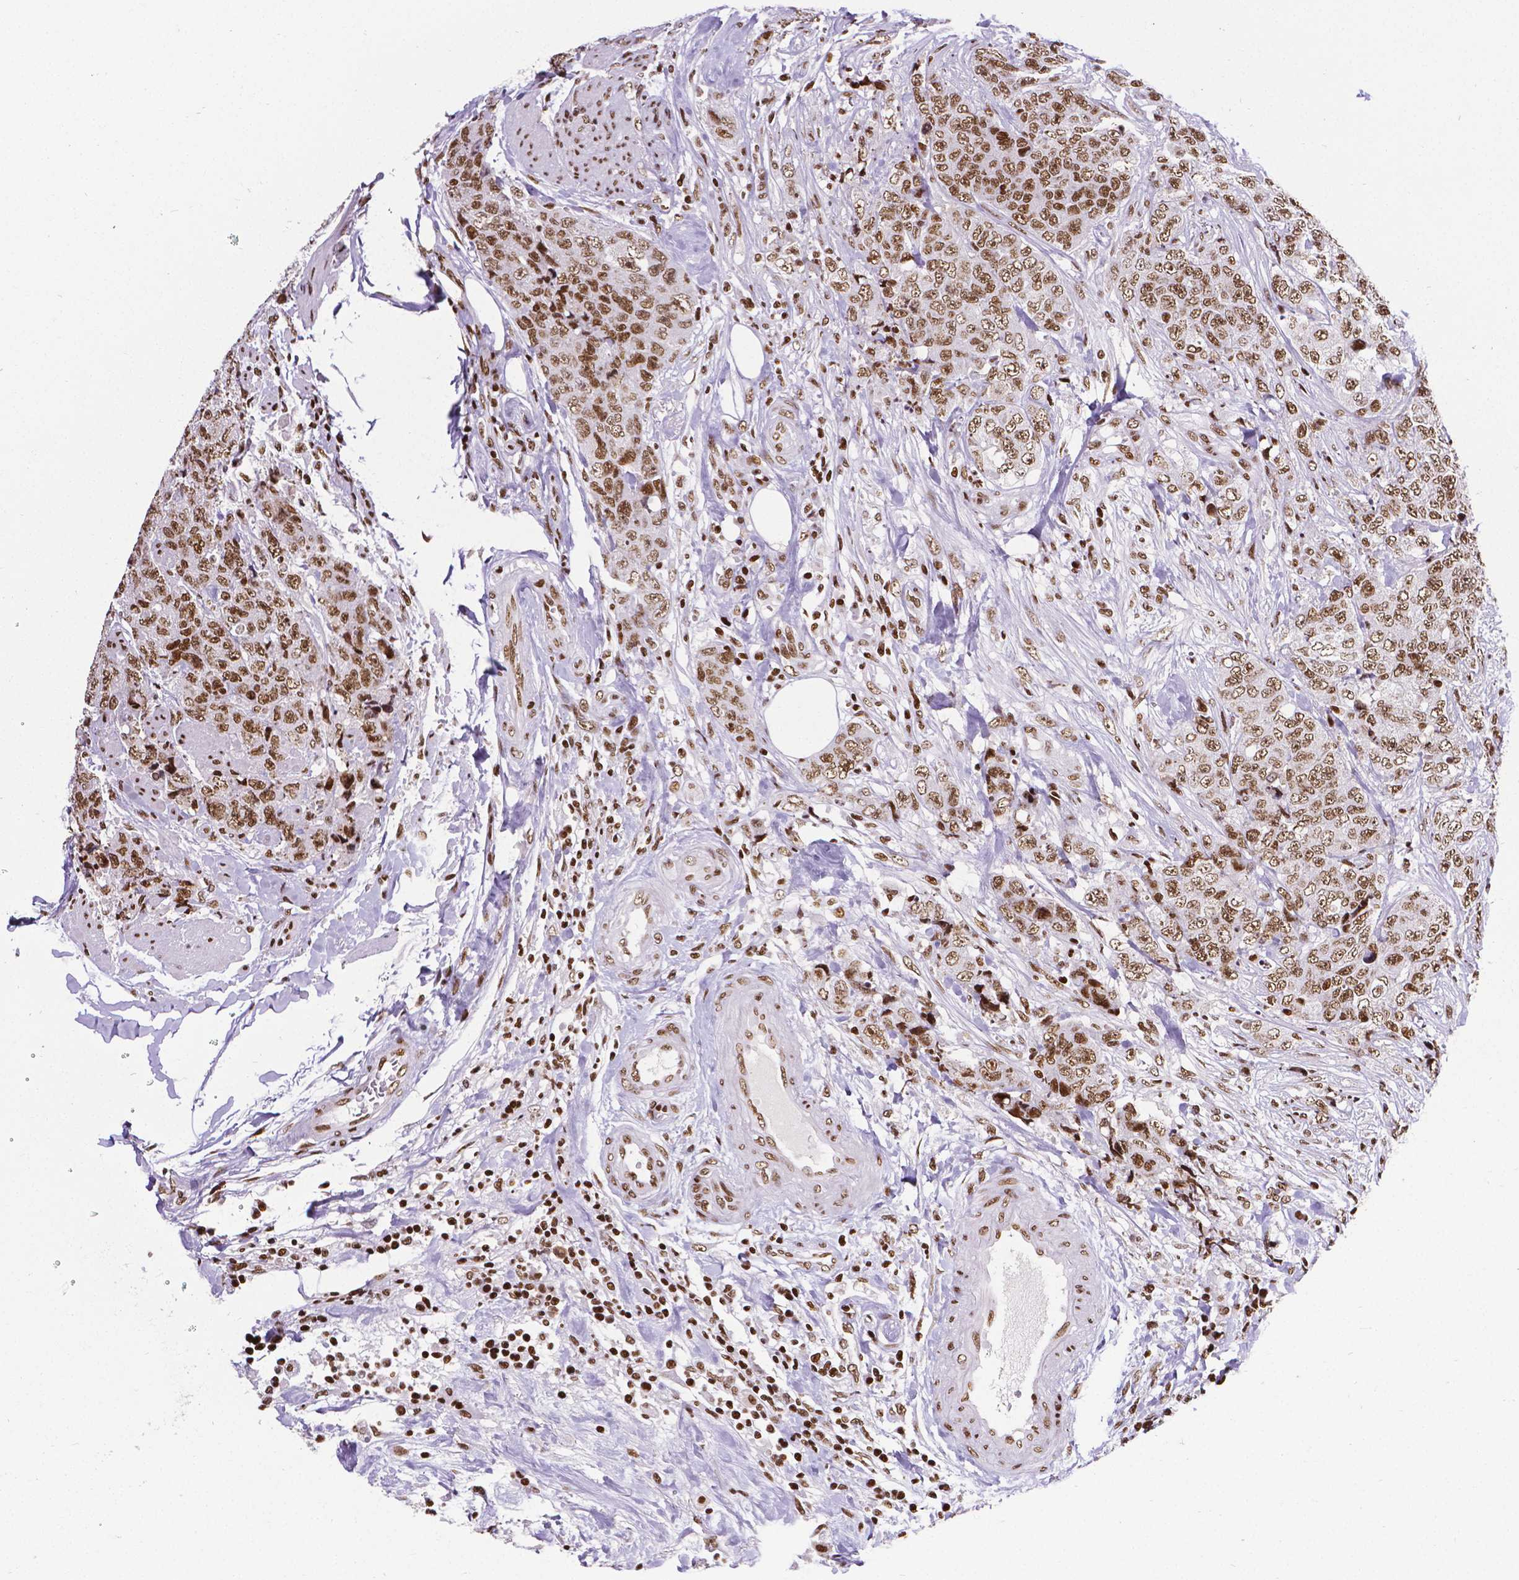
{"staining": {"intensity": "moderate", "quantity": ">75%", "location": "nuclear"}, "tissue": "urothelial cancer", "cell_type": "Tumor cells", "image_type": "cancer", "snomed": [{"axis": "morphology", "description": "Urothelial carcinoma, High grade"}, {"axis": "topography", "description": "Urinary bladder"}], "caption": "Immunohistochemistry histopathology image of urothelial cancer stained for a protein (brown), which demonstrates medium levels of moderate nuclear staining in about >75% of tumor cells.", "gene": "CTCF", "patient": {"sex": "female", "age": 78}}